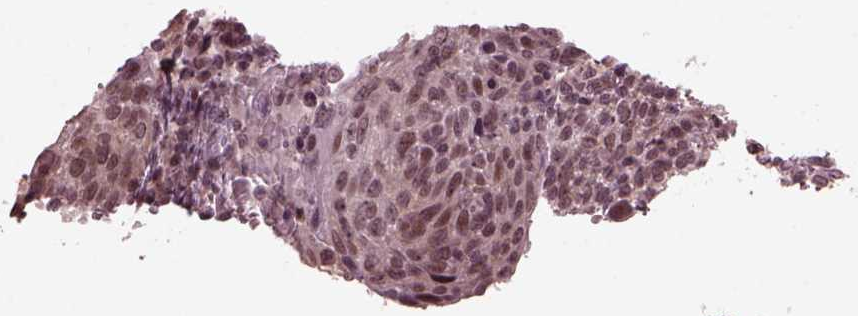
{"staining": {"intensity": "weak", "quantity": "25%-75%", "location": "nuclear"}, "tissue": "cervical cancer", "cell_type": "Tumor cells", "image_type": "cancer", "snomed": [{"axis": "morphology", "description": "Squamous cell carcinoma, NOS"}, {"axis": "topography", "description": "Cervix"}], "caption": "Human squamous cell carcinoma (cervical) stained with a protein marker exhibits weak staining in tumor cells.", "gene": "TRIB3", "patient": {"sex": "female", "age": 61}}